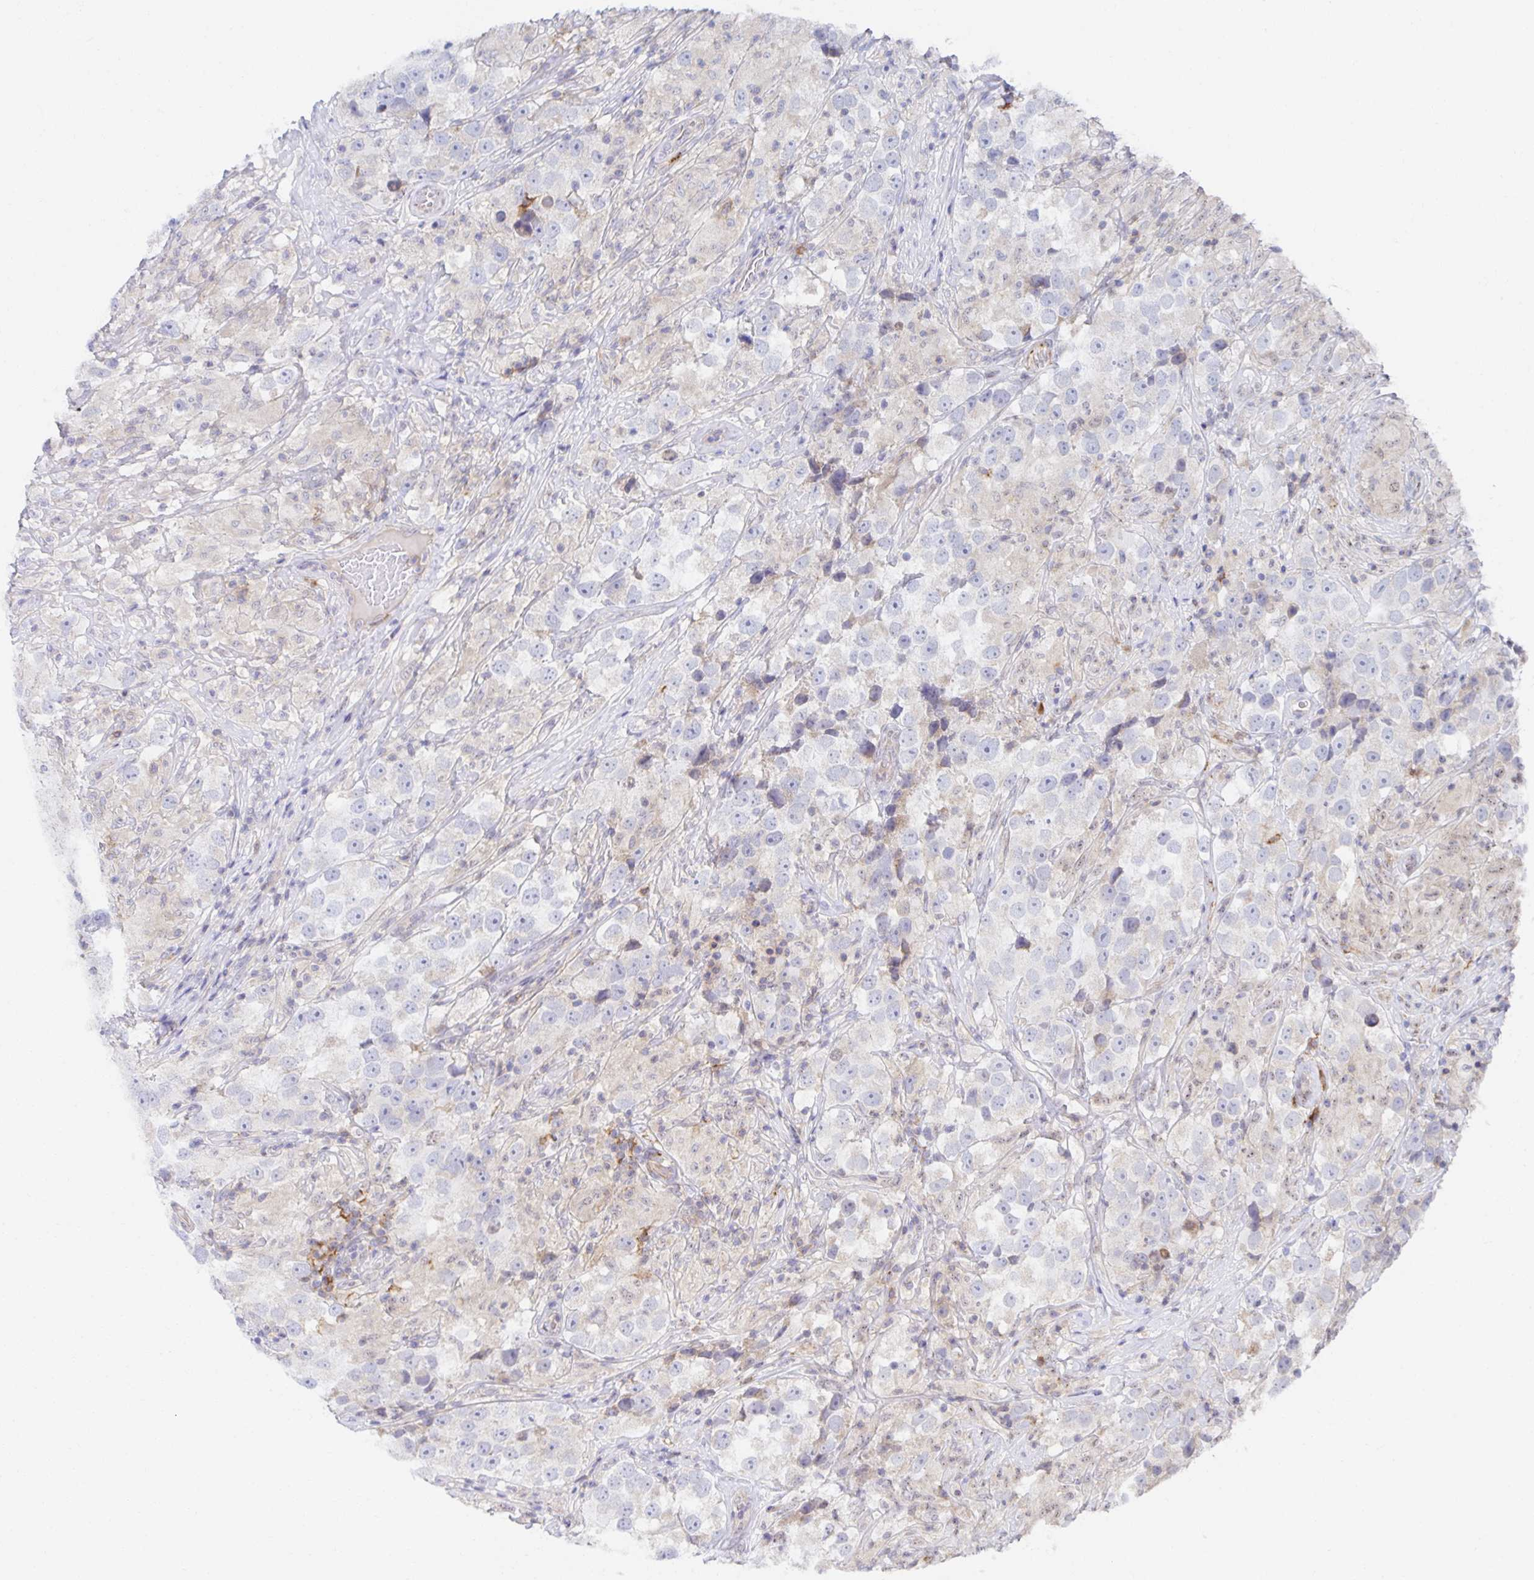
{"staining": {"intensity": "negative", "quantity": "none", "location": "none"}, "tissue": "testis cancer", "cell_type": "Tumor cells", "image_type": "cancer", "snomed": [{"axis": "morphology", "description": "Seminoma, NOS"}, {"axis": "topography", "description": "Testis"}], "caption": "The IHC histopathology image has no significant staining in tumor cells of testis seminoma tissue. Nuclei are stained in blue.", "gene": "BAD", "patient": {"sex": "male", "age": 46}}